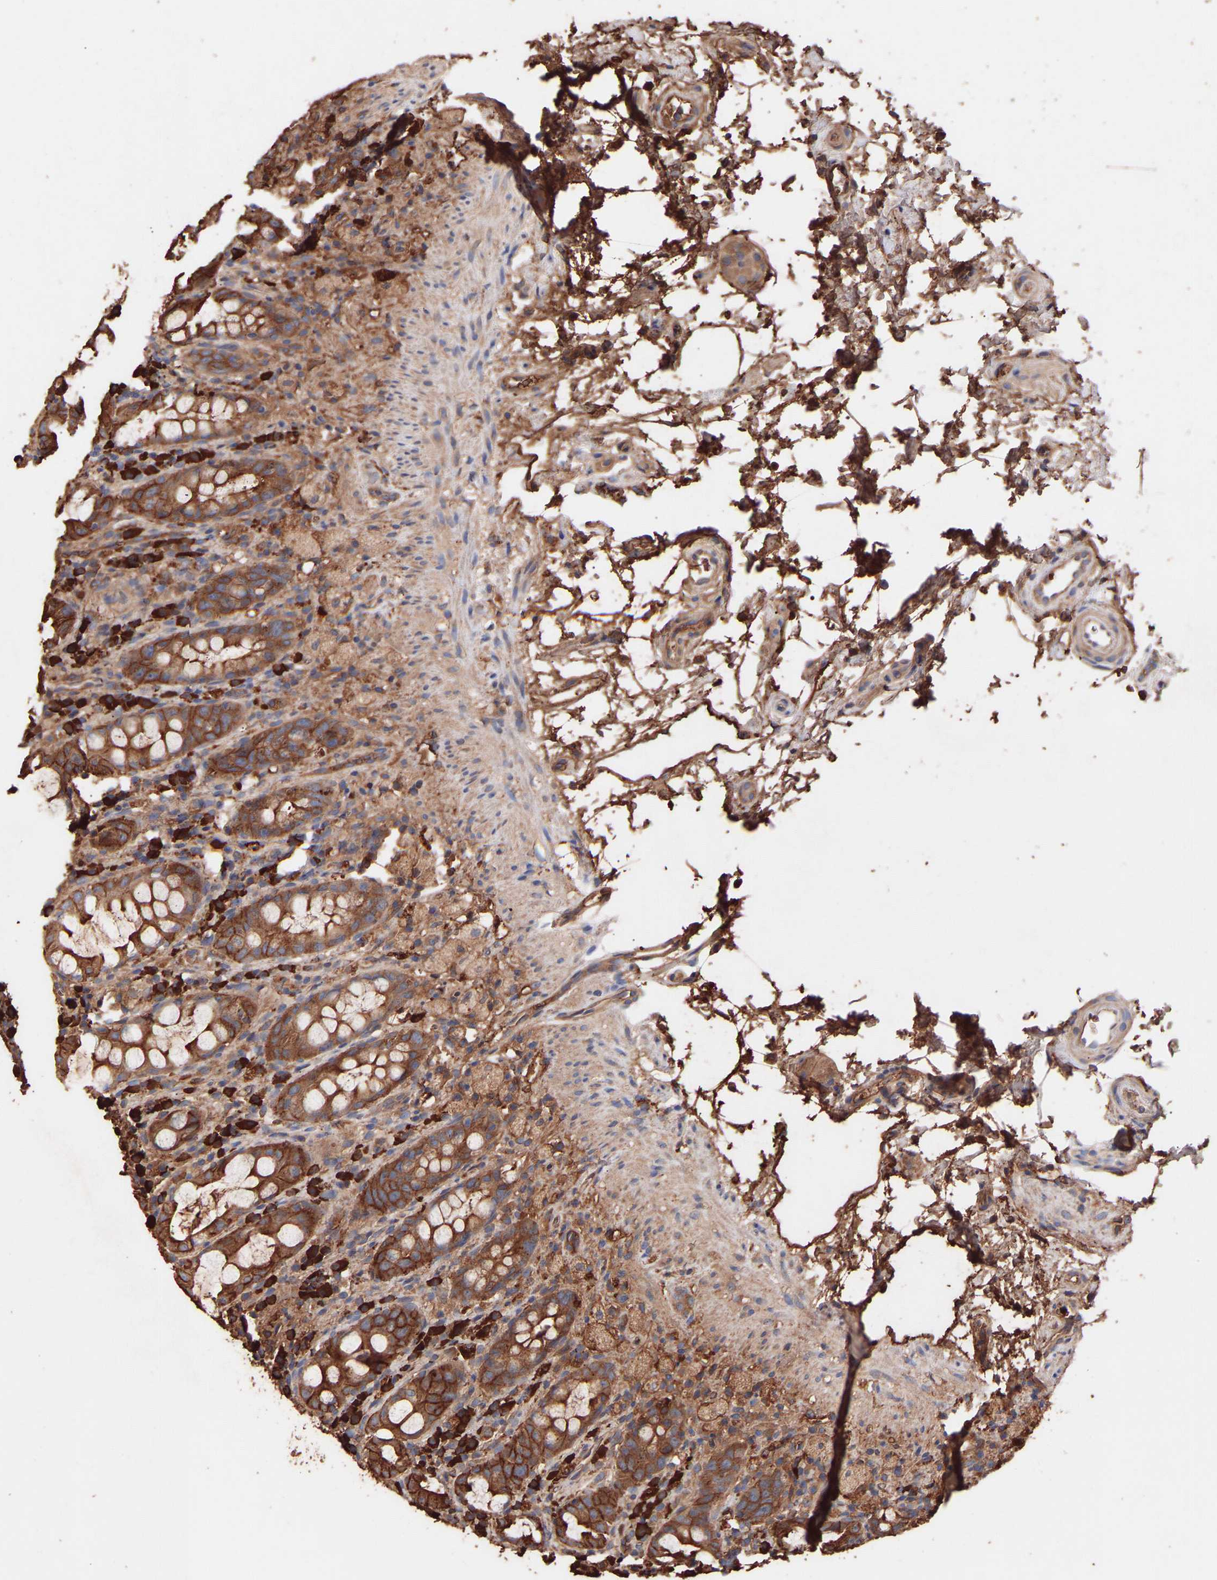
{"staining": {"intensity": "strong", "quantity": ">75%", "location": "cytoplasmic/membranous"}, "tissue": "rectum", "cell_type": "Glandular cells", "image_type": "normal", "snomed": [{"axis": "morphology", "description": "Normal tissue, NOS"}, {"axis": "topography", "description": "Rectum"}], "caption": "A brown stain shows strong cytoplasmic/membranous staining of a protein in glandular cells of normal rectum. Nuclei are stained in blue.", "gene": "TMEM268", "patient": {"sex": "male", "age": 44}}